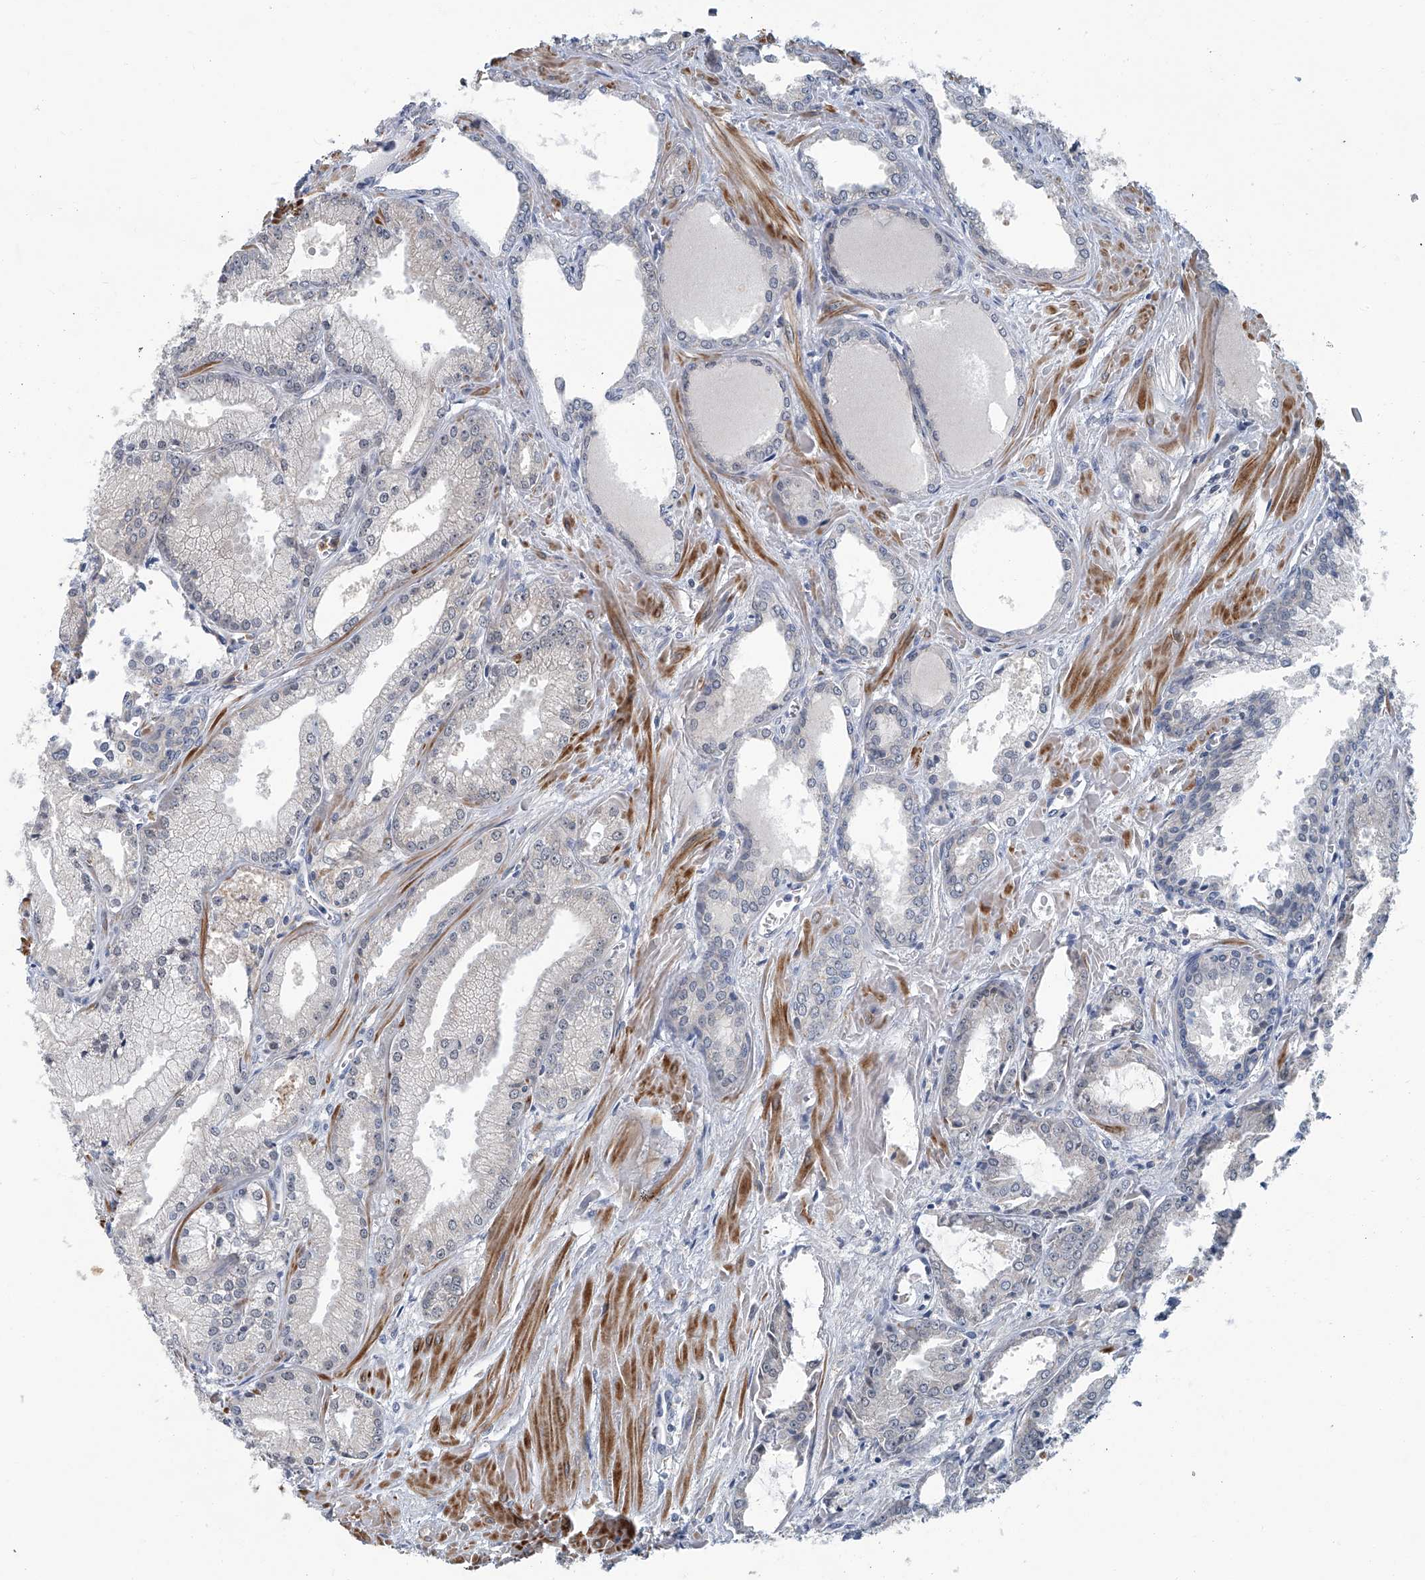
{"staining": {"intensity": "negative", "quantity": "none", "location": "none"}, "tissue": "prostate cancer", "cell_type": "Tumor cells", "image_type": "cancer", "snomed": [{"axis": "morphology", "description": "Adenocarcinoma, Low grade"}, {"axis": "topography", "description": "Prostate"}], "caption": "This is a image of IHC staining of prostate cancer (low-grade adenocarcinoma), which shows no staining in tumor cells.", "gene": "AKNAD1", "patient": {"sex": "male", "age": 67}}